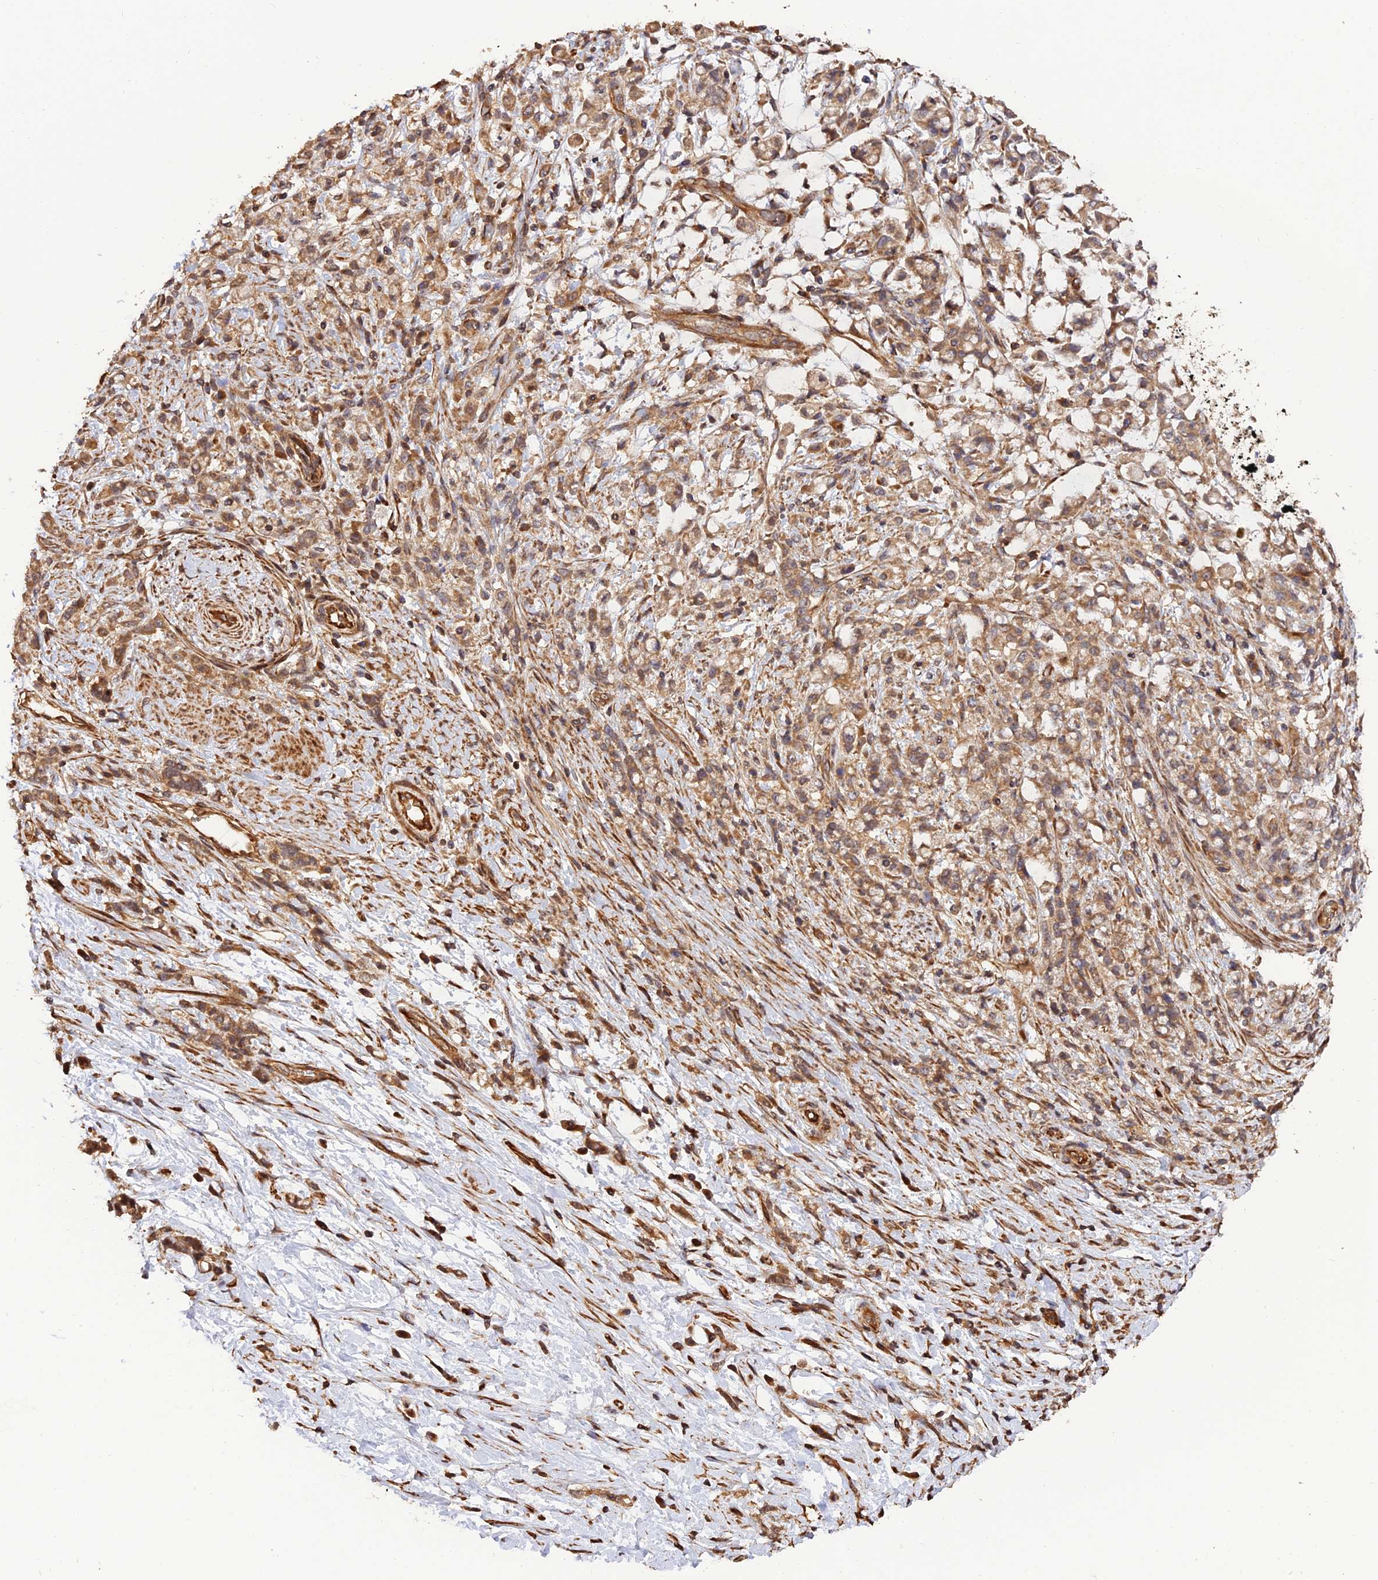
{"staining": {"intensity": "moderate", "quantity": ">75%", "location": "cytoplasmic/membranous"}, "tissue": "stomach cancer", "cell_type": "Tumor cells", "image_type": "cancer", "snomed": [{"axis": "morphology", "description": "Adenocarcinoma, NOS"}, {"axis": "topography", "description": "Stomach"}], "caption": "IHC image of human stomach cancer stained for a protein (brown), which demonstrates medium levels of moderate cytoplasmic/membranous positivity in approximately >75% of tumor cells.", "gene": "CREBL2", "patient": {"sex": "female", "age": 60}}